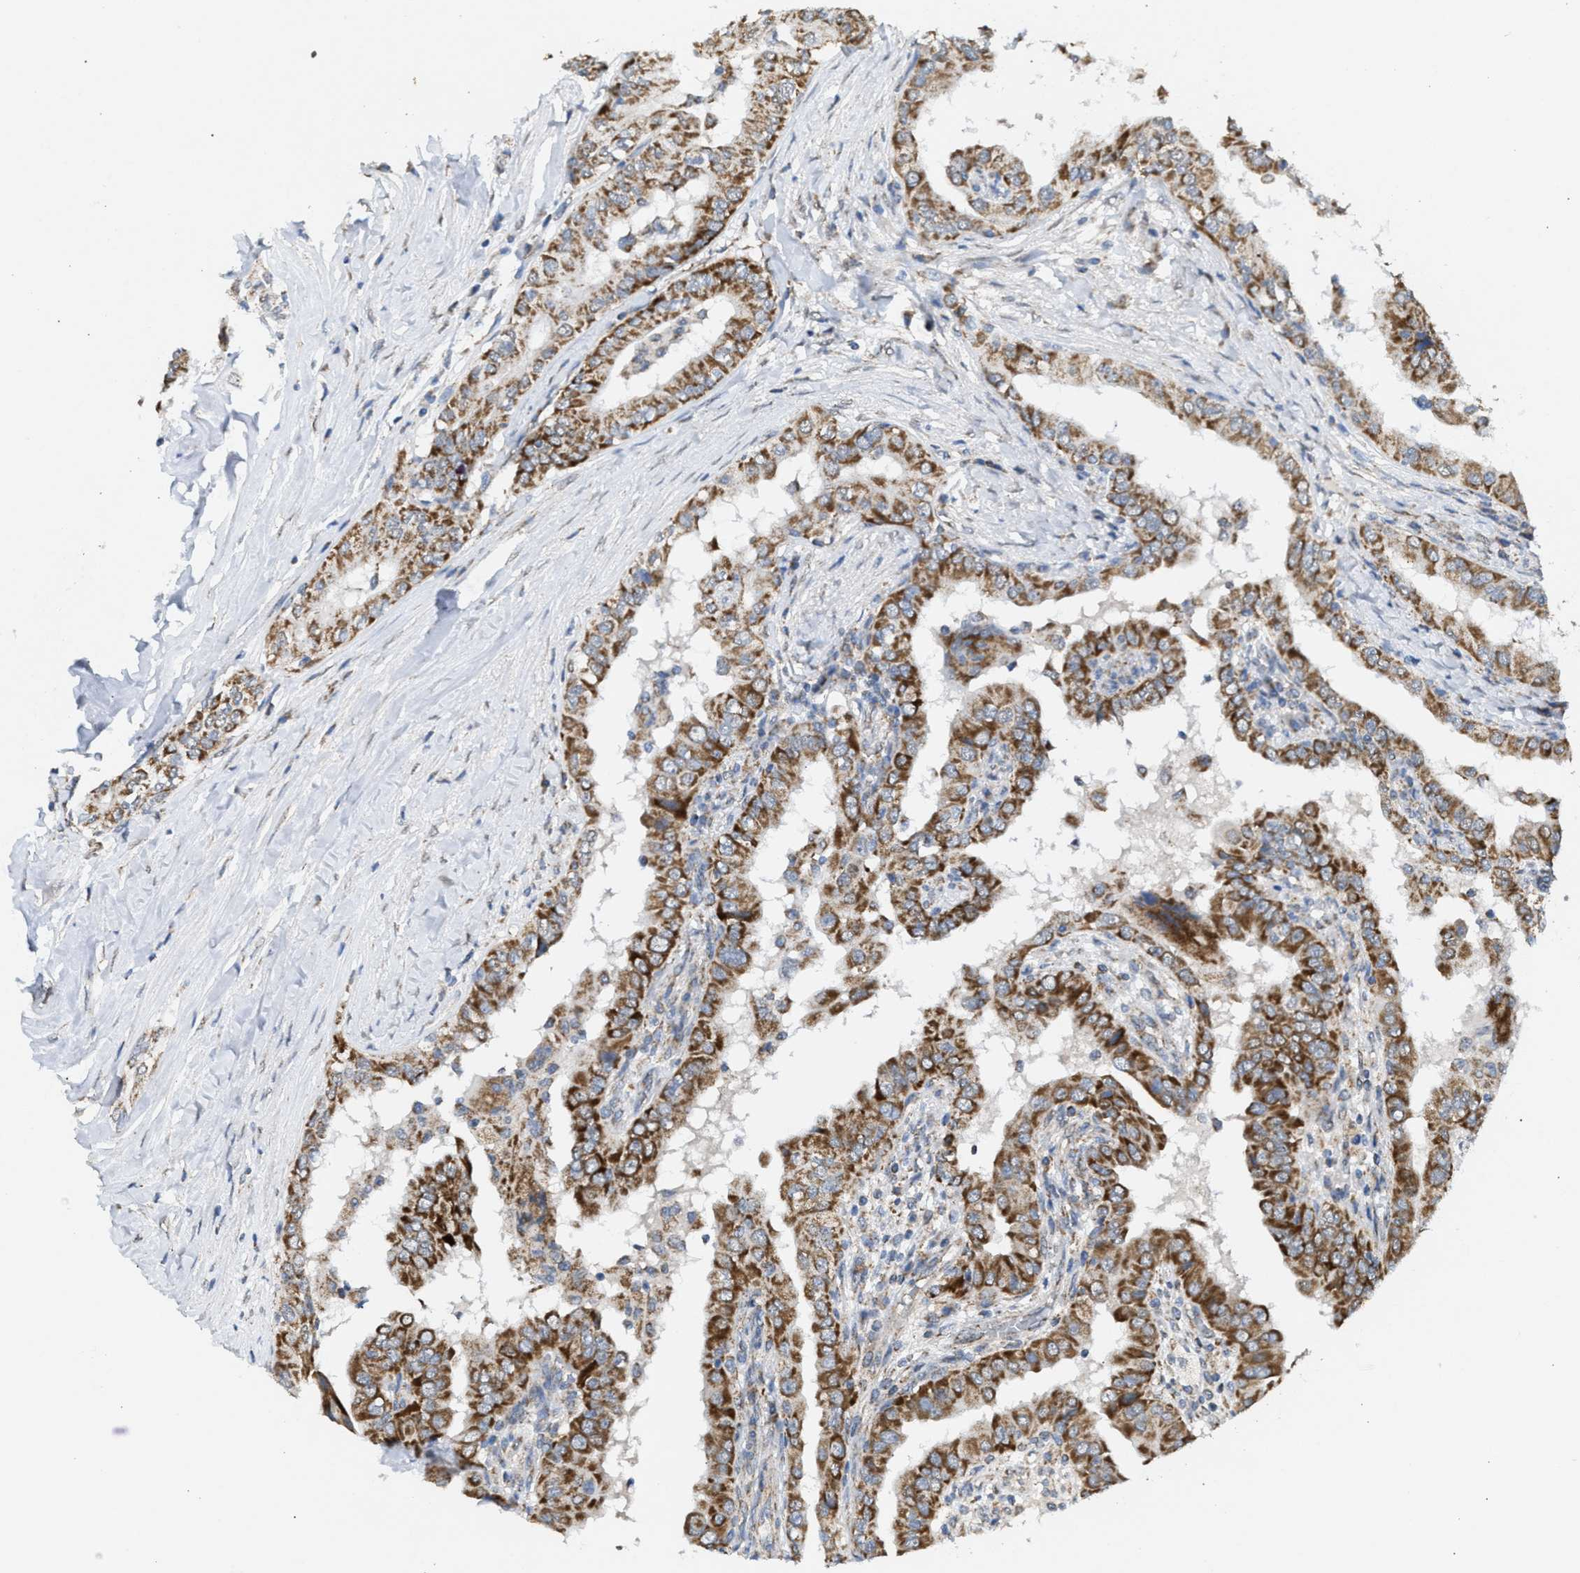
{"staining": {"intensity": "strong", "quantity": ">75%", "location": "cytoplasmic/membranous"}, "tissue": "thyroid cancer", "cell_type": "Tumor cells", "image_type": "cancer", "snomed": [{"axis": "morphology", "description": "Papillary adenocarcinoma, NOS"}, {"axis": "topography", "description": "Thyroid gland"}], "caption": "This is a histology image of immunohistochemistry (IHC) staining of papillary adenocarcinoma (thyroid), which shows strong expression in the cytoplasmic/membranous of tumor cells.", "gene": "TACO1", "patient": {"sex": "male", "age": 33}}